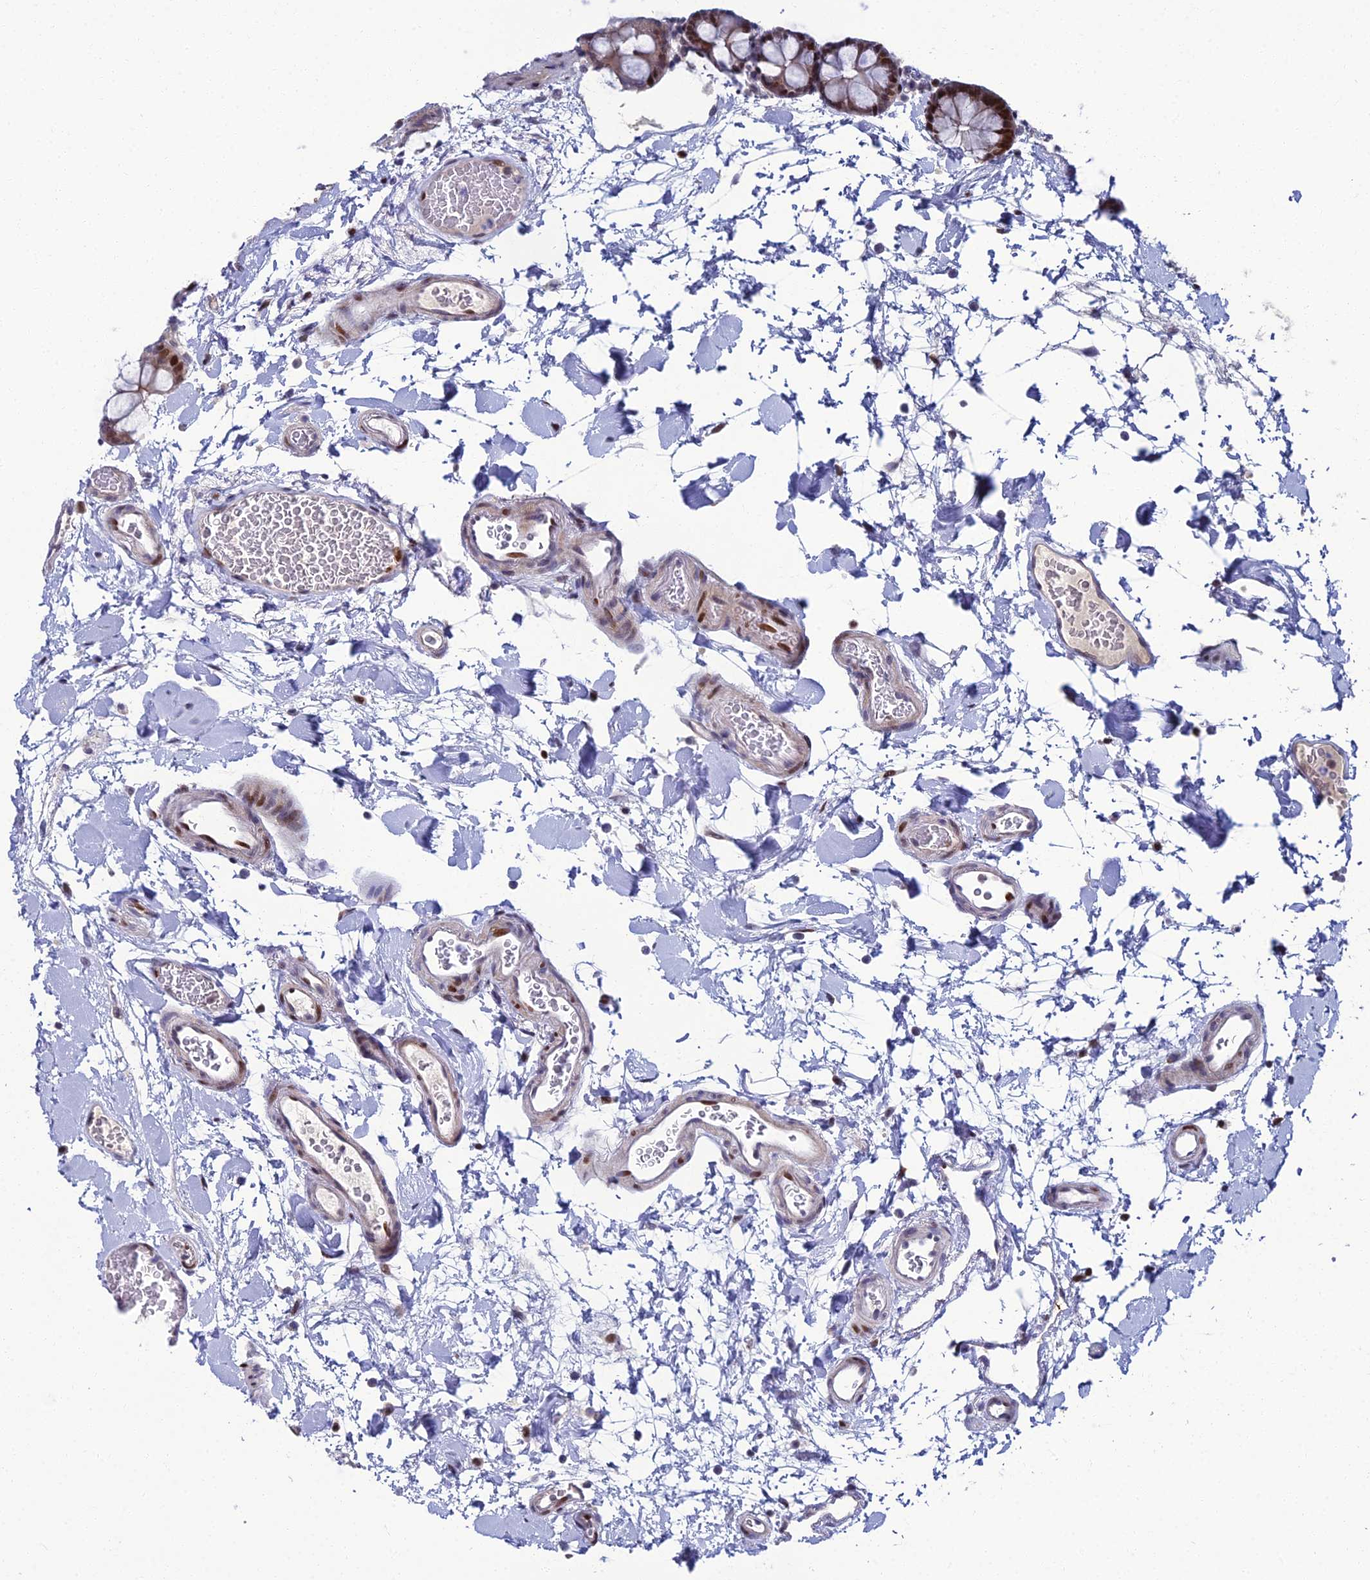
{"staining": {"intensity": "moderate", "quantity": "25%-75%", "location": "nuclear"}, "tissue": "colon", "cell_type": "Endothelial cells", "image_type": "normal", "snomed": [{"axis": "morphology", "description": "Normal tissue, NOS"}, {"axis": "topography", "description": "Colon"}], "caption": "High-magnification brightfield microscopy of unremarkable colon stained with DAB (3,3'-diaminobenzidine) (brown) and counterstained with hematoxylin (blue). endothelial cells exhibit moderate nuclear expression is seen in about25%-75% of cells. (DAB (3,3'-diaminobenzidine) IHC with brightfield microscopy, high magnification).", "gene": "TAF9B", "patient": {"sex": "male", "age": 75}}